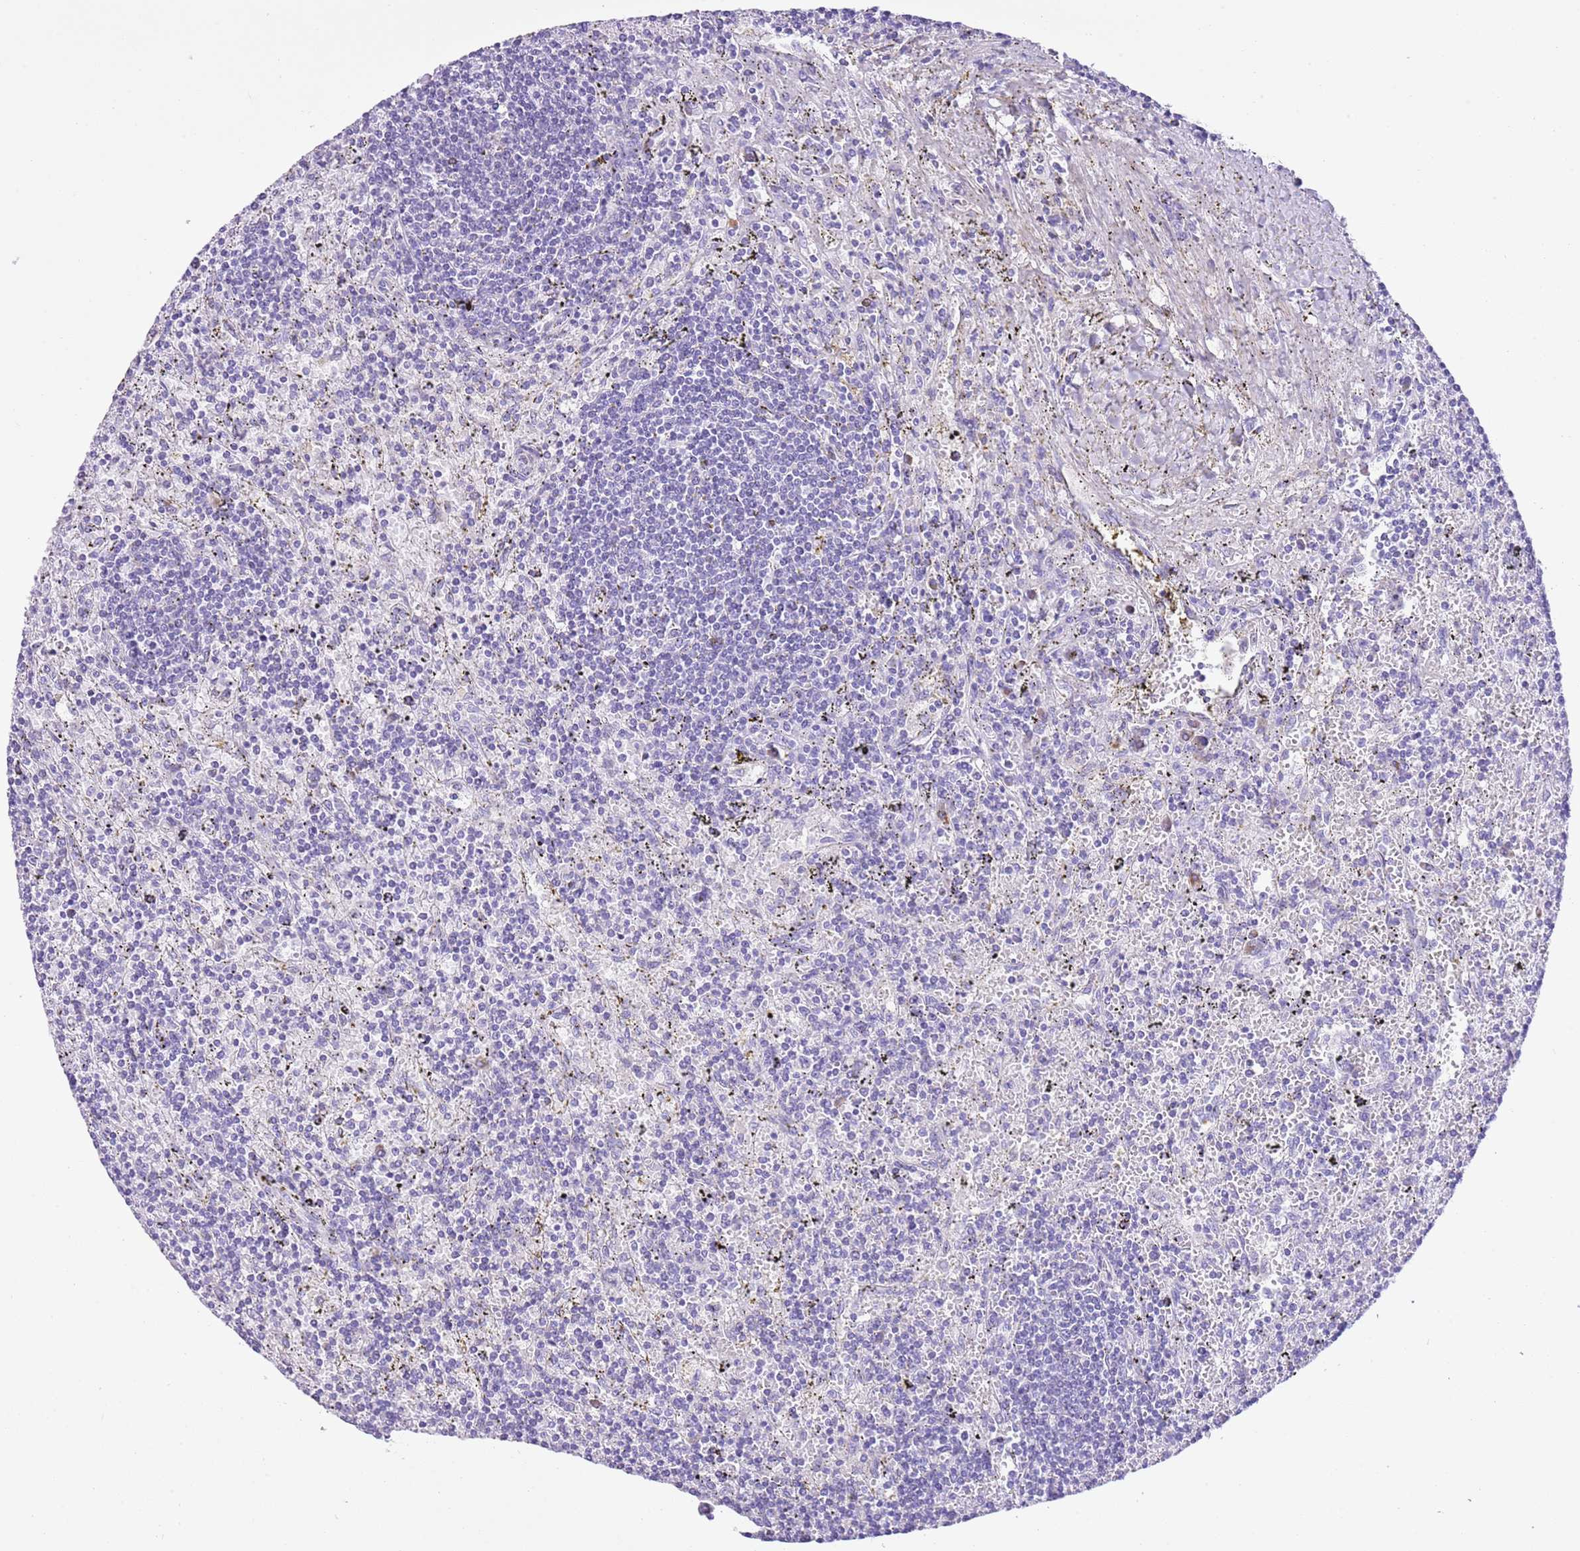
{"staining": {"intensity": "negative", "quantity": "none", "location": "none"}, "tissue": "lymphoma", "cell_type": "Tumor cells", "image_type": "cancer", "snomed": [{"axis": "morphology", "description": "Malignant lymphoma, non-Hodgkin's type, Low grade"}, {"axis": "topography", "description": "Spleen"}], "caption": "The micrograph exhibits no significant expression in tumor cells of lymphoma. Nuclei are stained in blue.", "gene": "AAR2", "patient": {"sex": "male", "age": 76}}